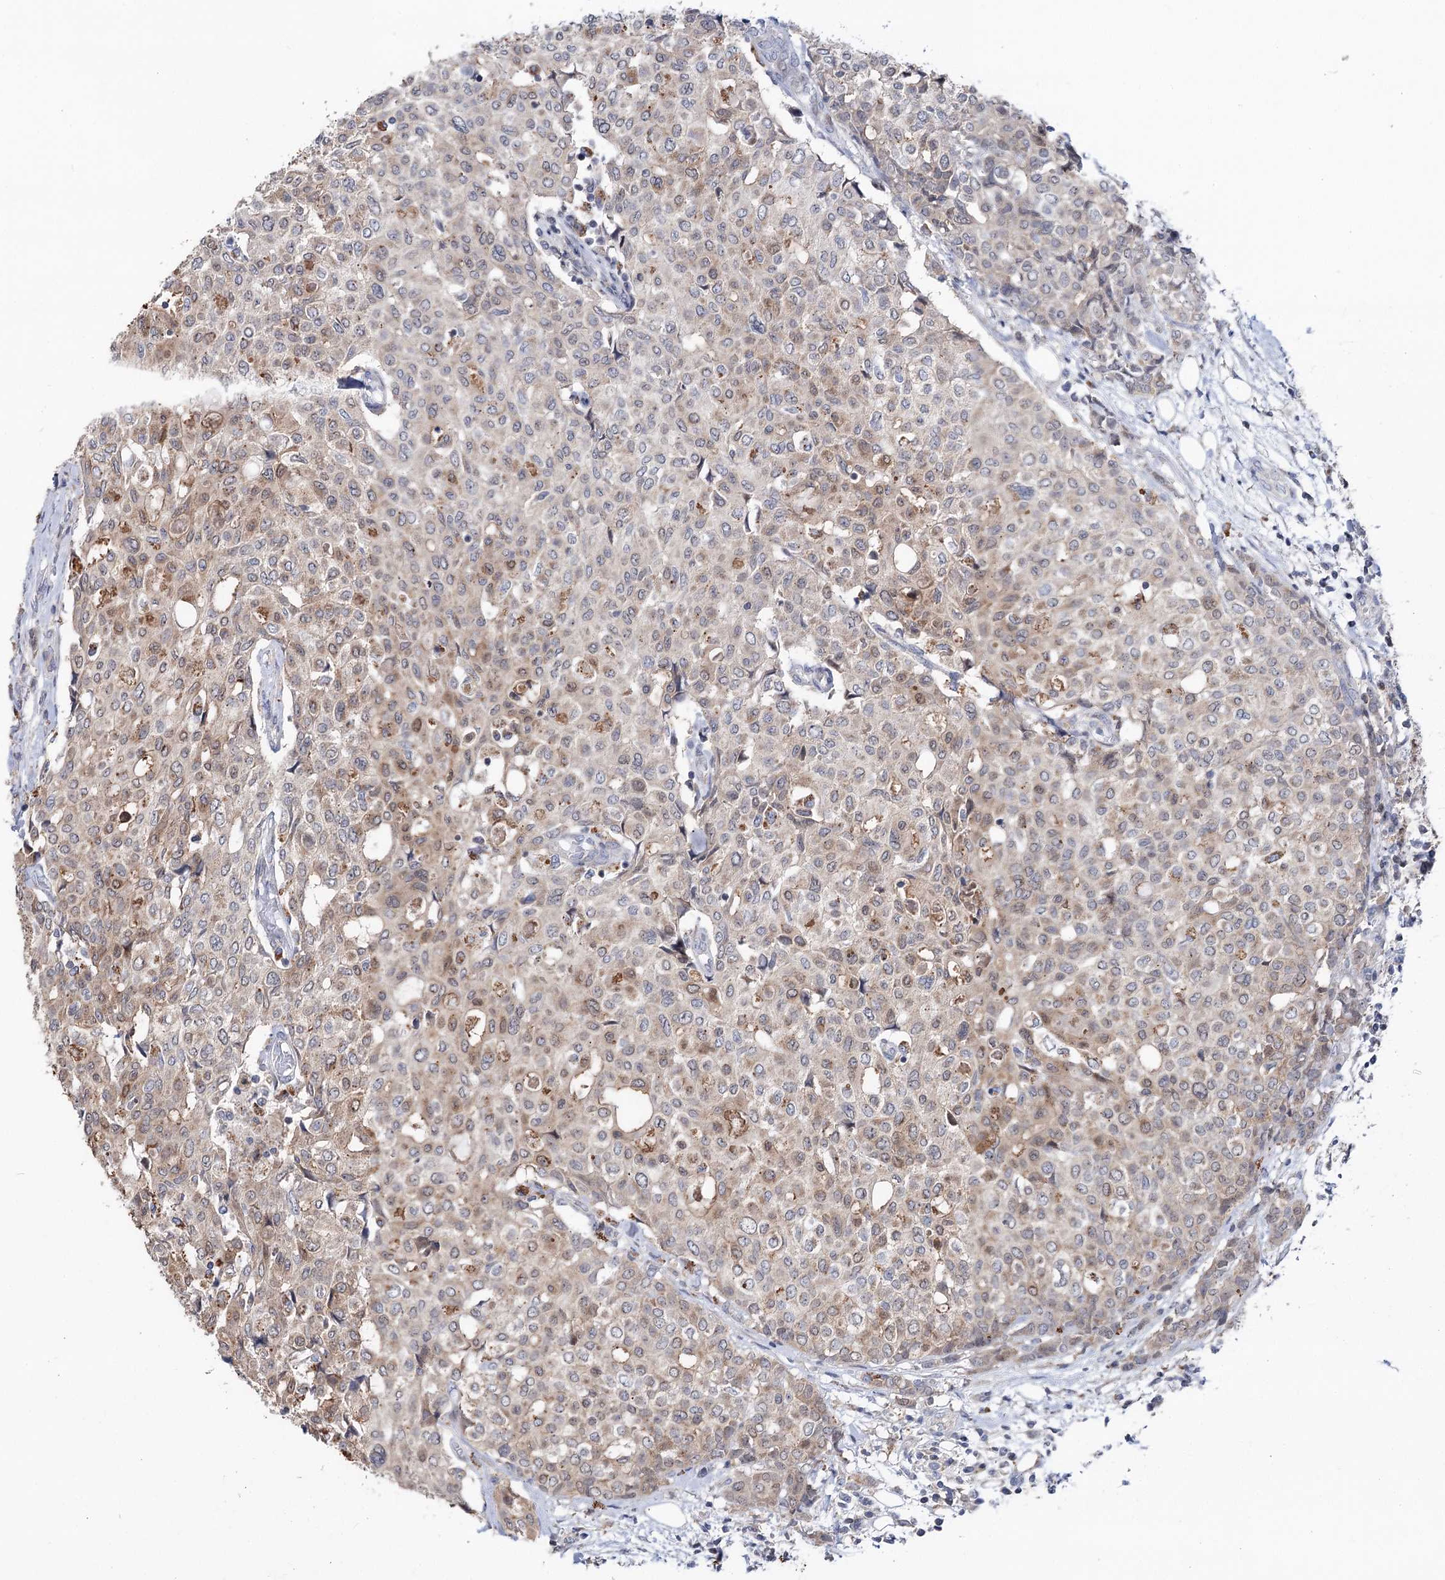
{"staining": {"intensity": "weak", "quantity": ">75%", "location": "cytoplasmic/membranous"}, "tissue": "breast cancer", "cell_type": "Tumor cells", "image_type": "cancer", "snomed": [{"axis": "morphology", "description": "Lobular carcinoma"}, {"axis": "topography", "description": "Breast"}], "caption": "IHC (DAB (3,3'-diaminobenzidine)) staining of human breast cancer (lobular carcinoma) exhibits weak cytoplasmic/membranous protein staining in about >75% of tumor cells. (DAB = brown stain, brightfield microscopy at high magnification).", "gene": "PTGR1", "patient": {"sex": "female", "age": 51}}